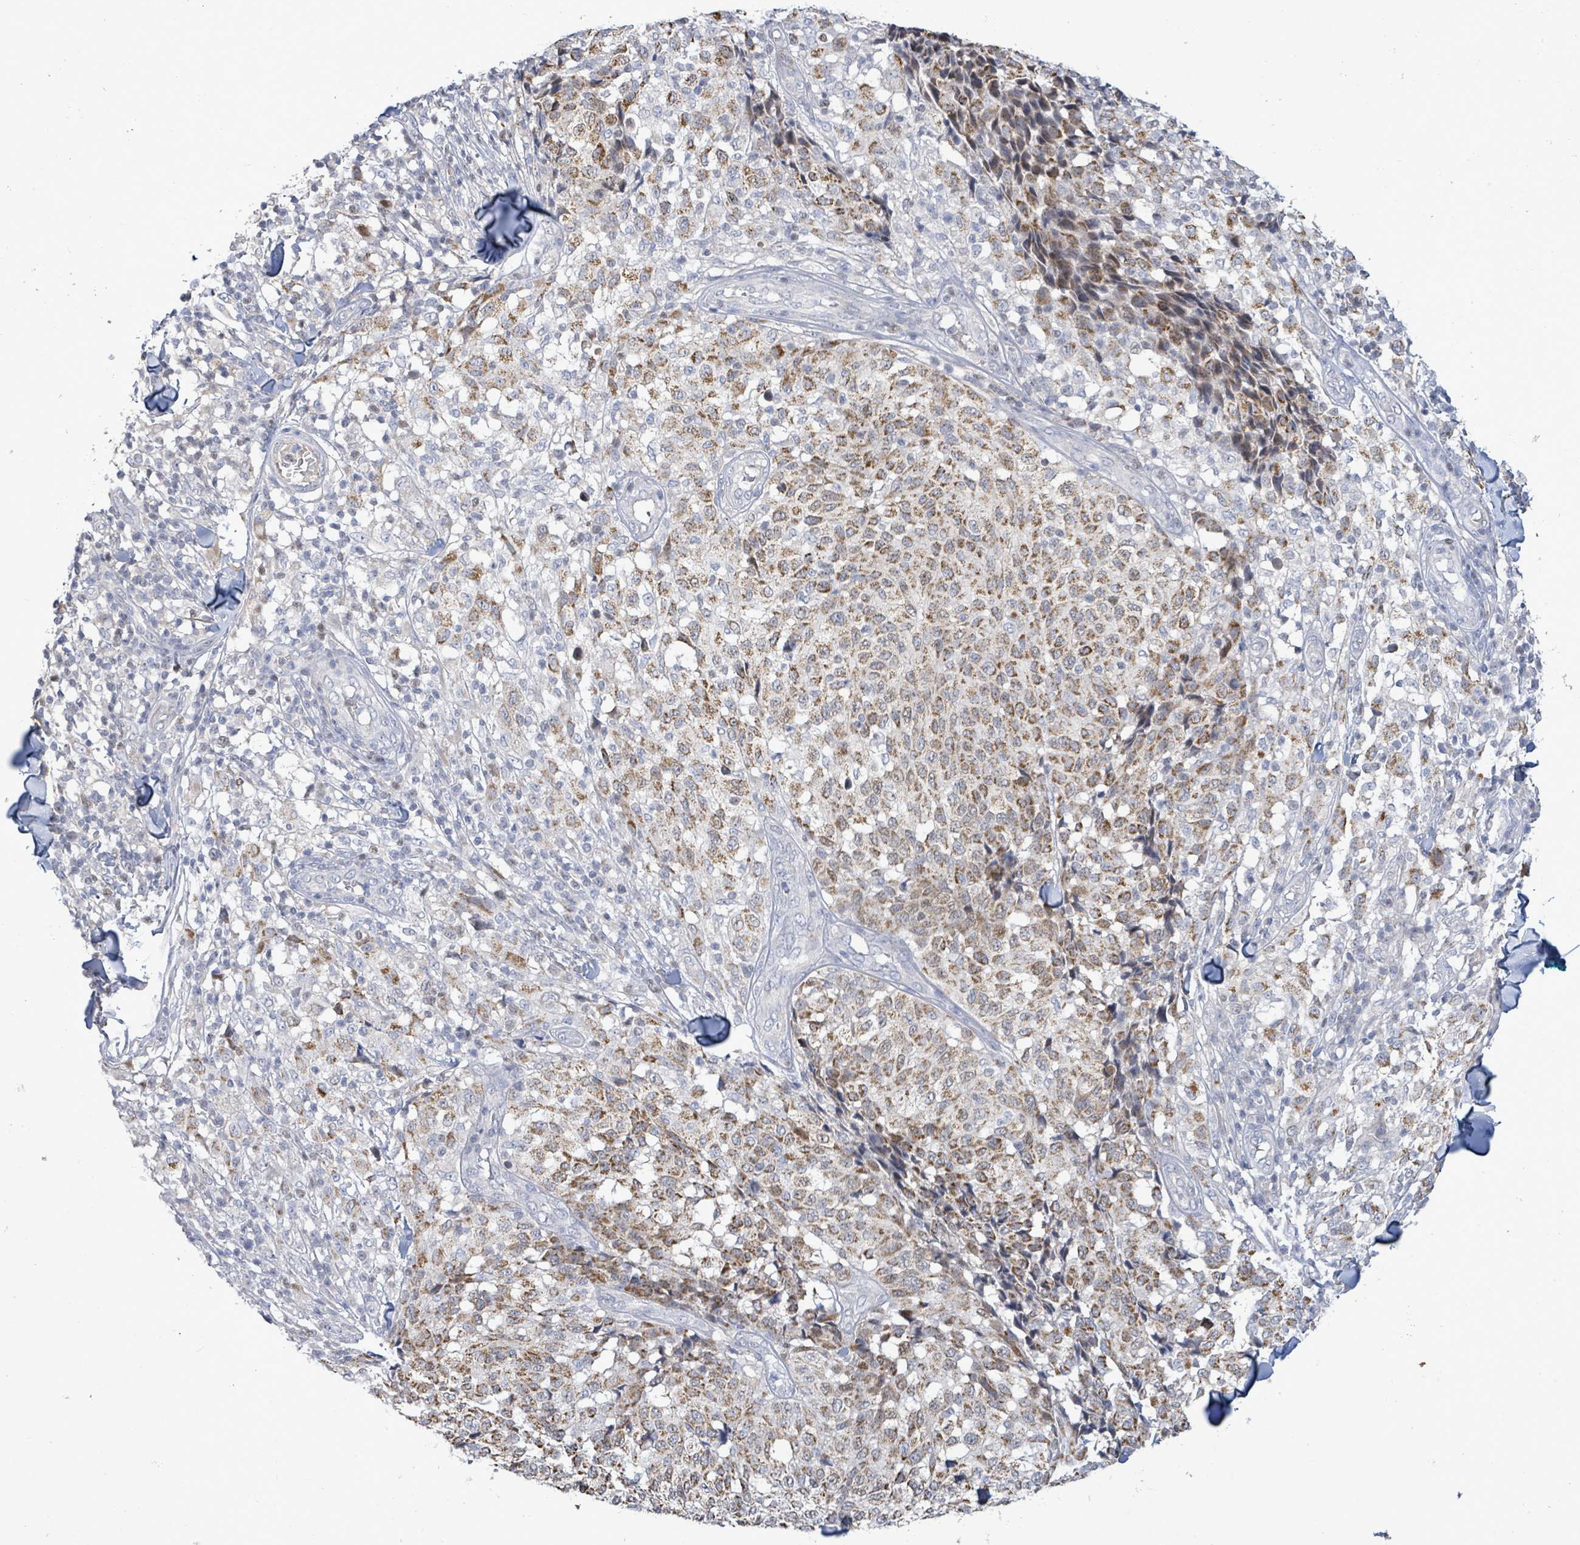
{"staining": {"intensity": "moderate", "quantity": ">75%", "location": "cytoplasmic/membranous"}, "tissue": "melanoma", "cell_type": "Tumor cells", "image_type": "cancer", "snomed": [{"axis": "morphology", "description": "Malignant melanoma, NOS"}, {"axis": "topography", "description": "Skin"}], "caption": "Melanoma stained with immunohistochemistry displays moderate cytoplasmic/membranous positivity in about >75% of tumor cells.", "gene": "ZFPM1", "patient": {"sex": "male", "age": 66}}